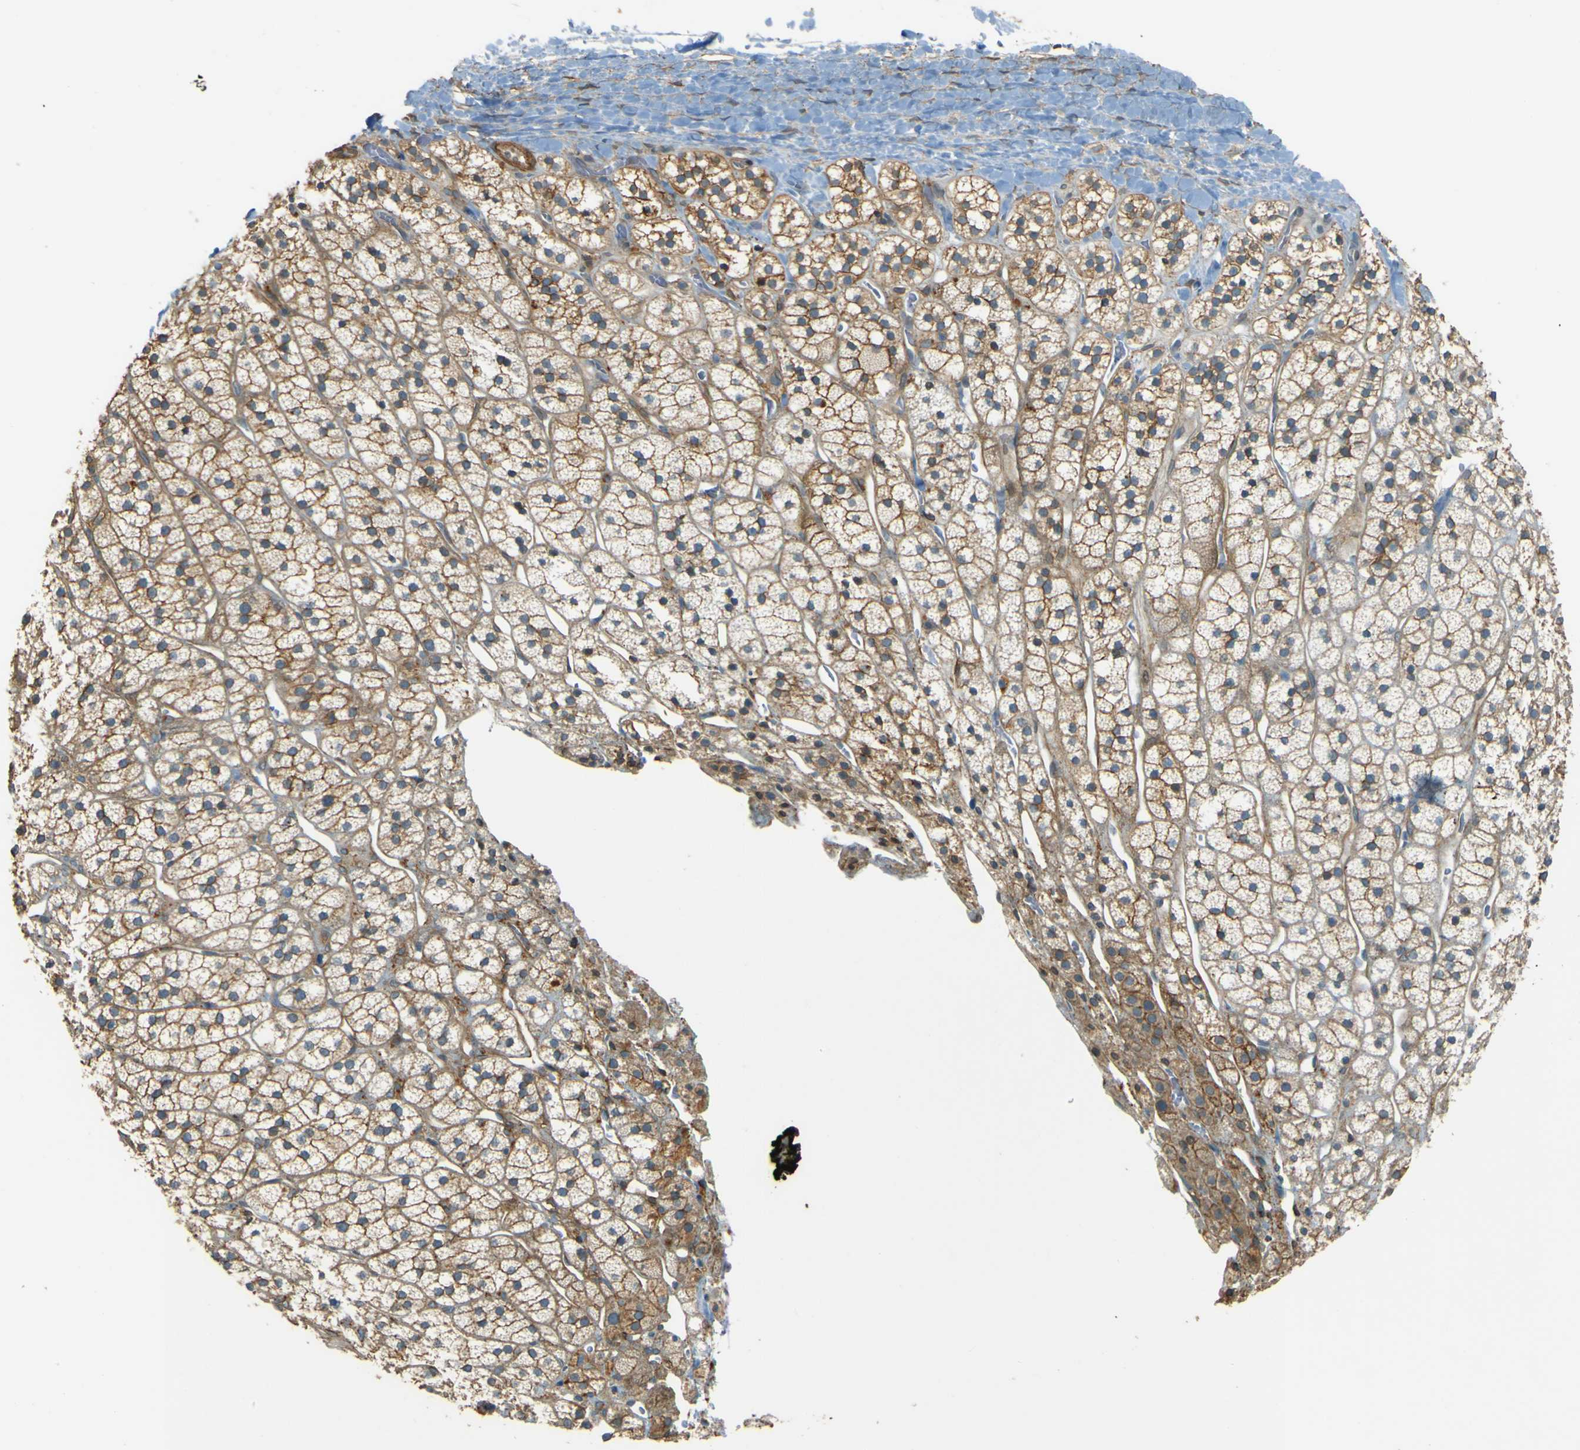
{"staining": {"intensity": "moderate", "quantity": ">75%", "location": "cytoplasmic/membranous"}, "tissue": "adrenal gland", "cell_type": "Glandular cells", "image_type": "normal", "snomed": [{"axis": "morphology", "description": "Normal tissue, NOS"}, {"axis": "topography", "description": "Adrenal gland"}], "caption": "Adrenal gland was stained to show a protein in brown. There is medium levels of moderate cytoplasmic/membranous positivity in about >75% of glandular cells. (DAB (3,3'-diaminobenzidine) = brown stain, brightfield microscopy at high magnification).", "gene": "NEXN", "patient": {"sex": "male", "age": 56}}